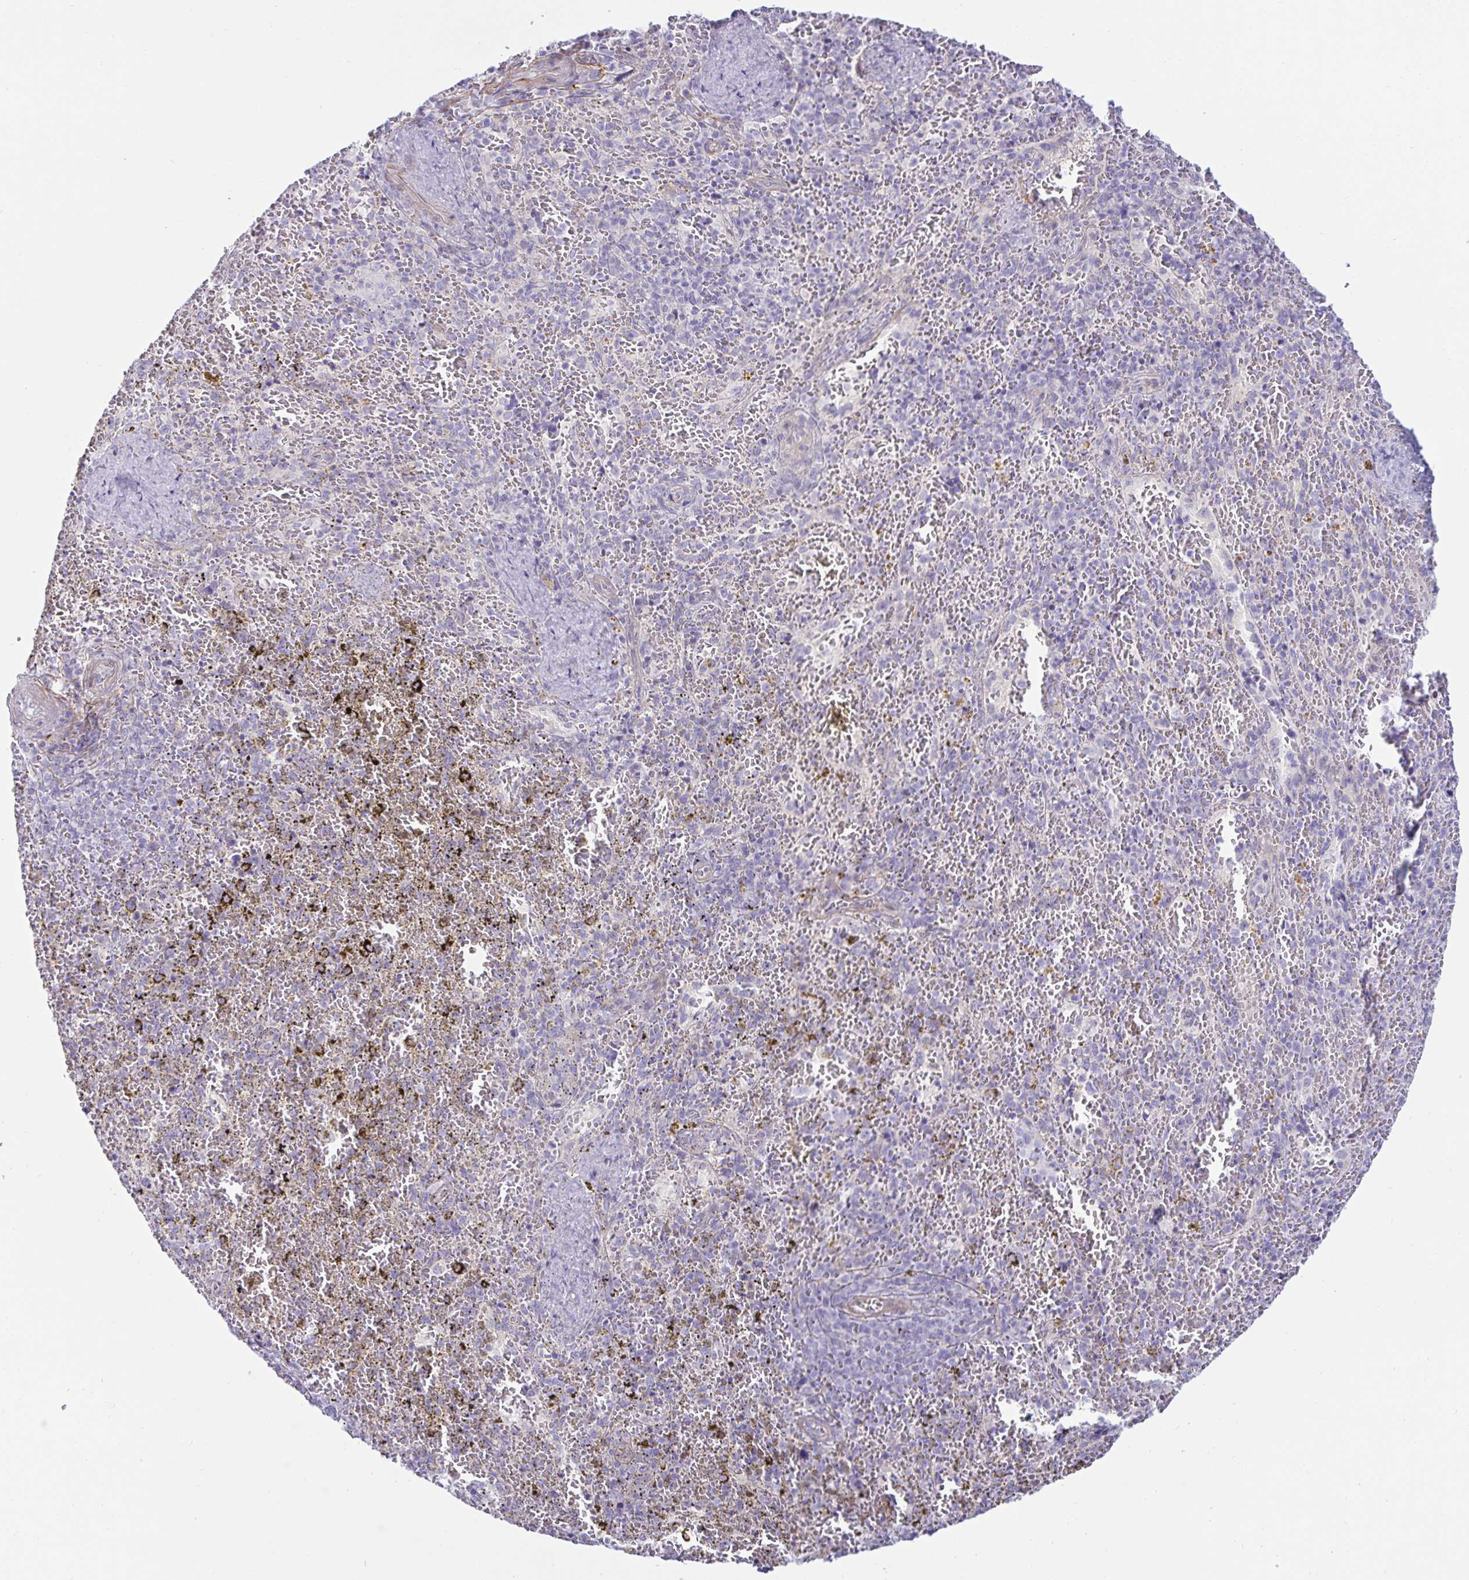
{"staining": {"intensity": "negative", "quantity": "none", "location": "none"}, "tissue": "spleen", "cell_type": "Cells in red pulp", "image_type": "normal", "snomed": [{"axis": "morphology", "description": "Normal tissue, NOS"}, {"axis": "topography", "description": "Spleen"}], "caption": "Human spleen stained for a protein using immunohistochemistry (IHC) demonstrates no staining in cells in red pulp.", "gene": "SPAG4", "patient": {"sex": "female", "age": 50}}